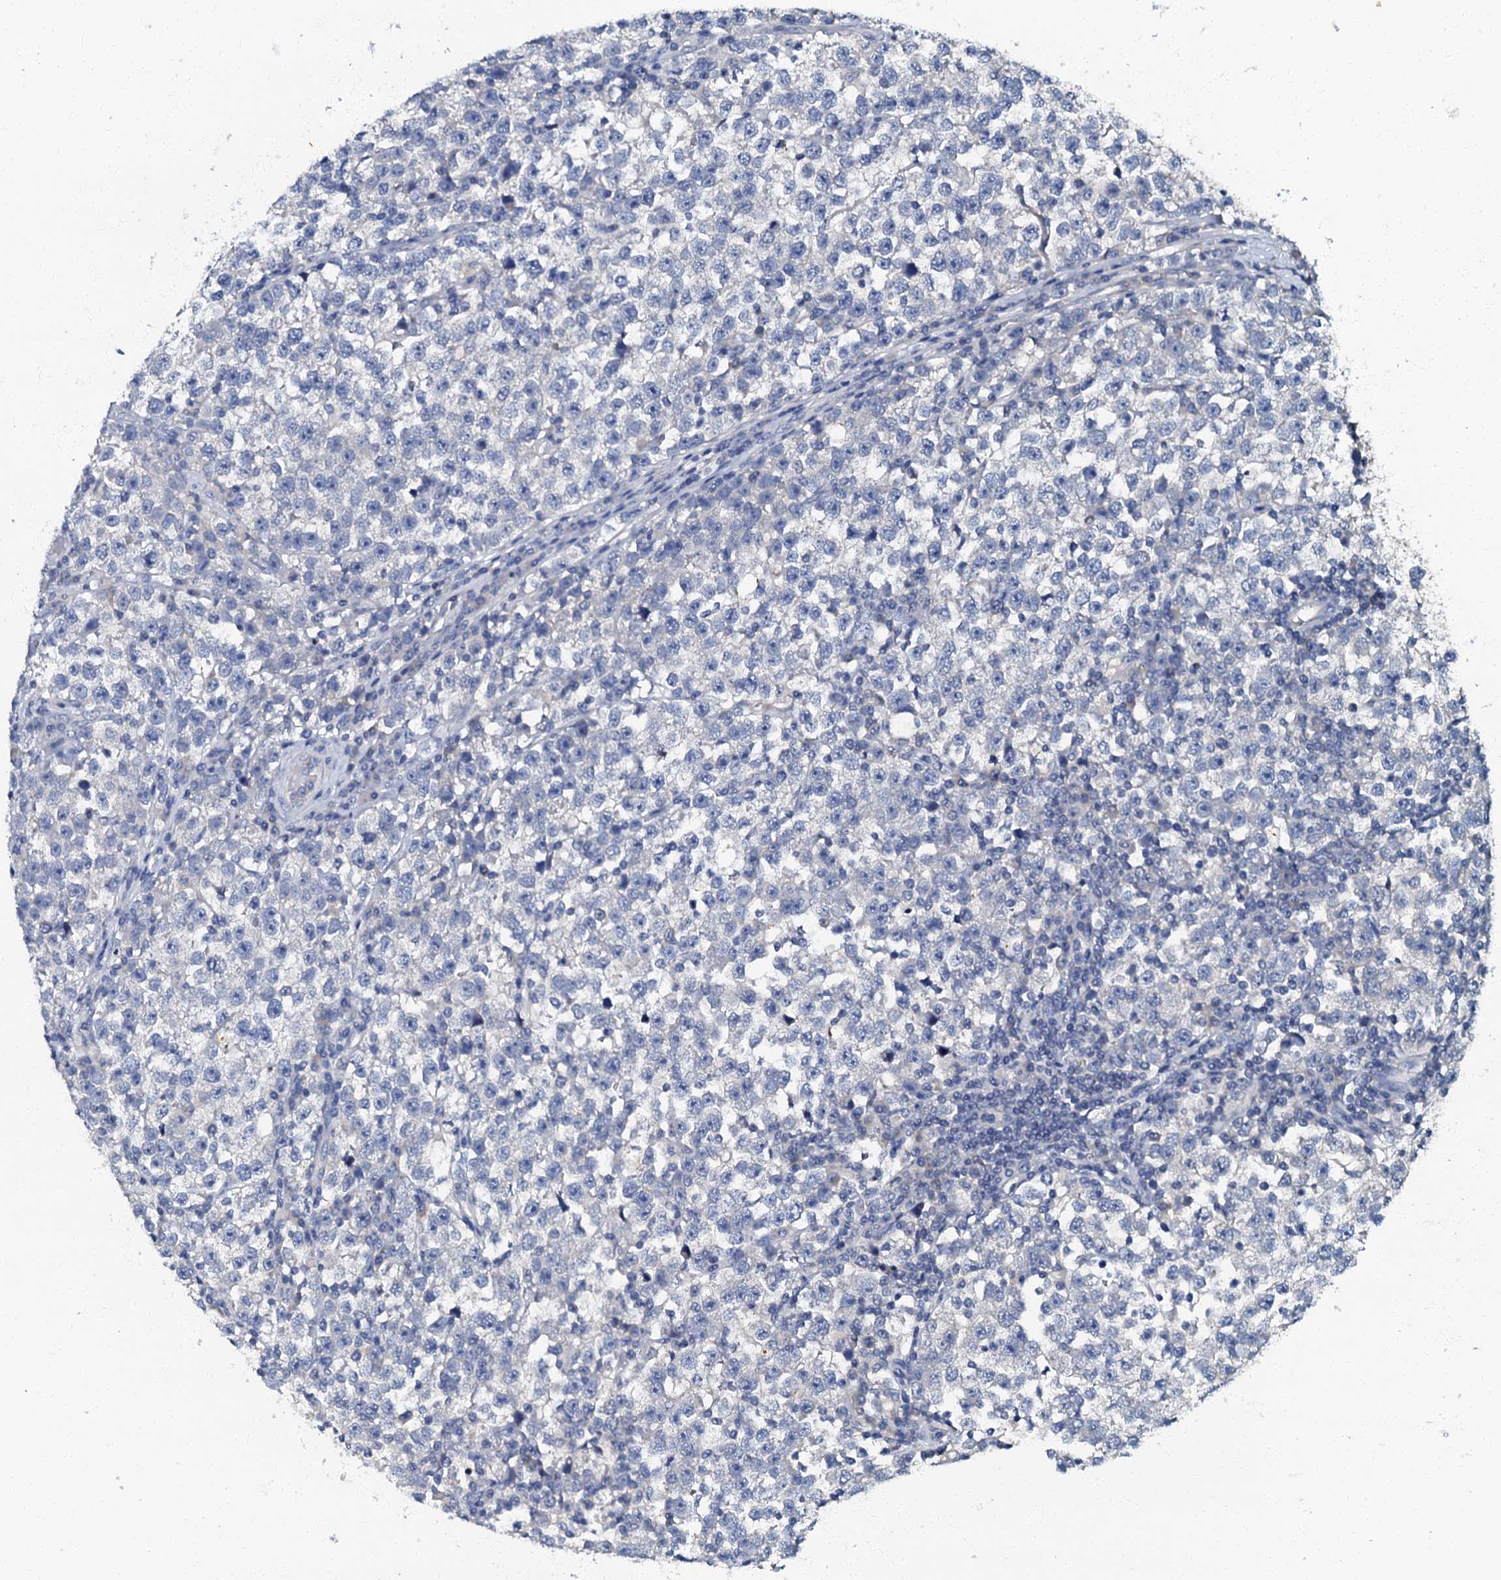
{"staining": {"intensity": "negative", "quantity": "none", "location": "none"}, "tissue": "testis cancer", "cell_type": "Tumor cells", "image_type": "cancer", "snomed": [{"axis": "morphology", "description": "Normal tissue, NOS"}, {"axis": "morphology", "description": "Seminoma, NOS"}, {"axis": "topography", "description": "Testis"}], "caption": "An immunohistochemistry photomicrograph of testis cancer is shown. There is no staining in tumor cells of testis cancer.", "gene": "OLAH", "patient": {"sex": "male", "age": 43}}